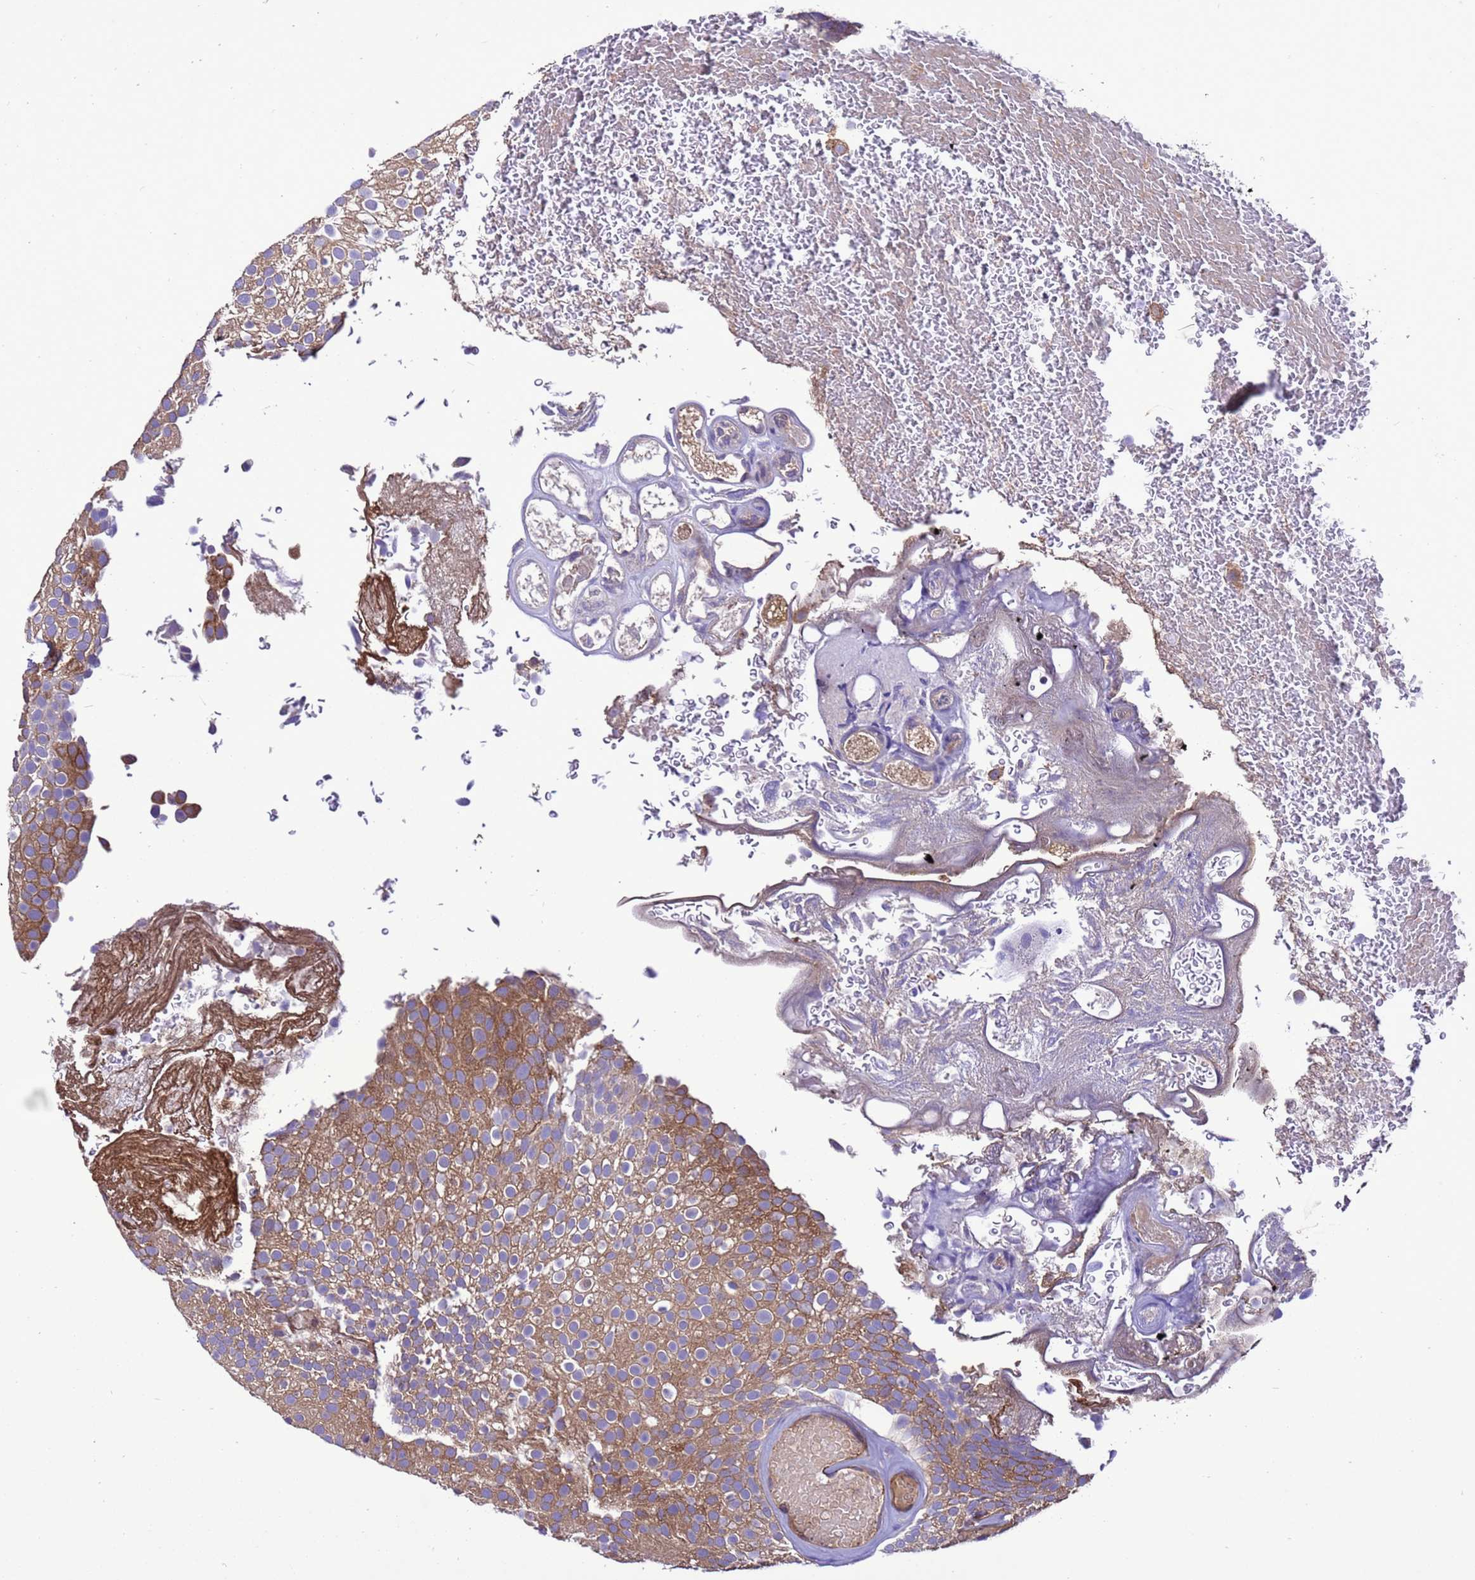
{"staining": {"intensity": "moderate", "quantity": ">75%", "location": "cytoplasmic/membranous"}, "tissue": "urothelial cancer", "cell_type": "Tumor cells", "image_type": "cancer", "snomed": [{"axis": "morphology", "description": "Urothelial carcinoma, Low grade"}, {"axis": "topography", "description": "Urinary bladder"}], "caption": "Immunohistochemistry staining of urothelial carcinoma (low-grade), which reveals medium levels of moderate cytoplasmic/membranous positivity in approximately >75% of tumor cells indicating moderate cytoplasmic/membranous protein staining. The staining was performed using DAB (3,3'-diaminobenzidine) (brown) for protein detection and nuclei were counterstained in hematoxylin (blue).", "gene": "RABEP2", "patient": {"sex": "male", "age": 78}}